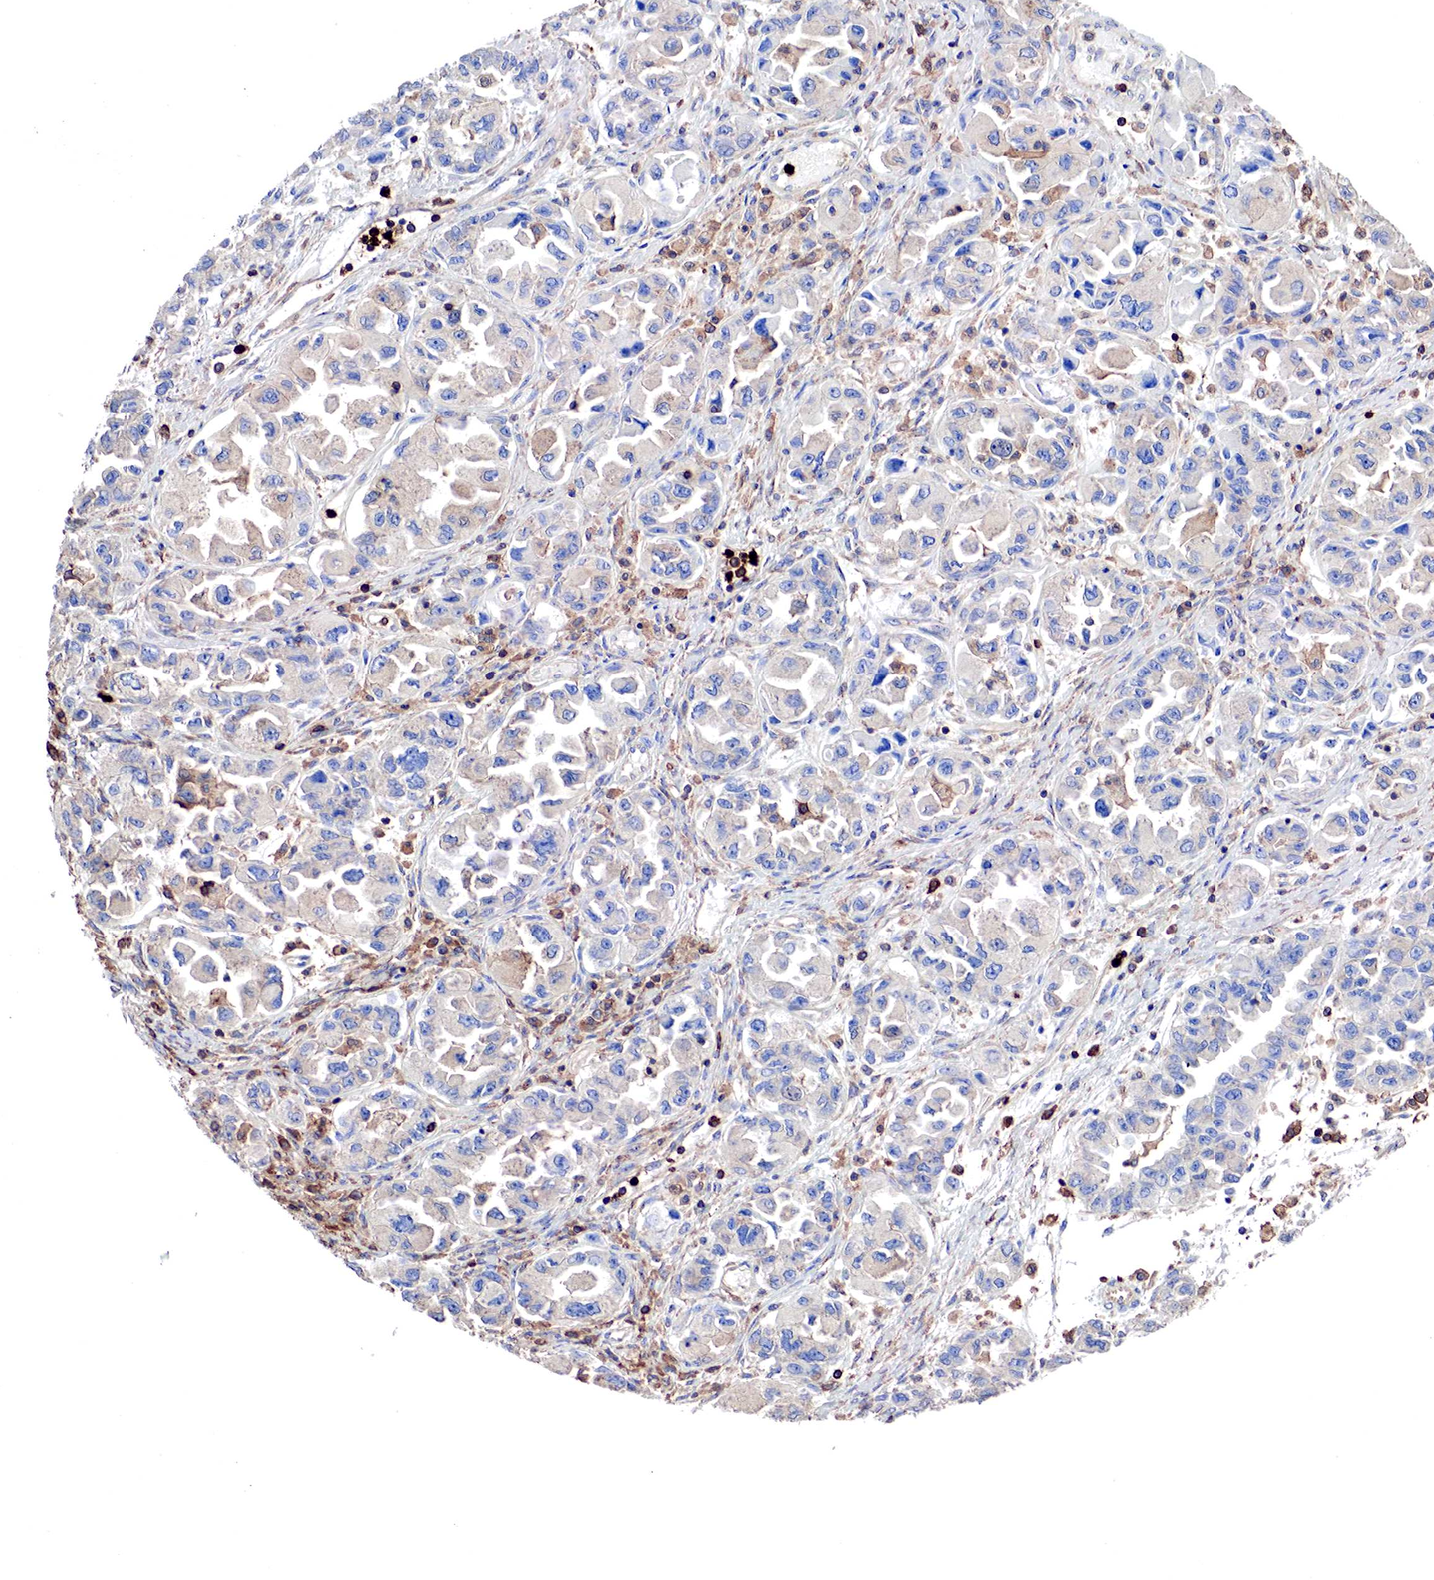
{"staining": {"intensity": "weak", "quantity": "<25%", "location": "cytoplasmic/membranous"}, "tissue": "ovarian cancer", "cell_type": "Tumor cells", "image_type": "cancer", "snomed": [{"axis": "morphology", "description": "Cystadenocarcinoma, serous, NOS"}, {"axis": "topography", "description": "Ovary"}], "caption": "High power microscopy image of an immunohistochemistry (IHC) histopathology image of ovarian cancer (serous cystadenocarcinoma), revealing no significant staining in tumor cells.", "gene": "G6PD", "patient": {"sex": "female", "age": 84}}